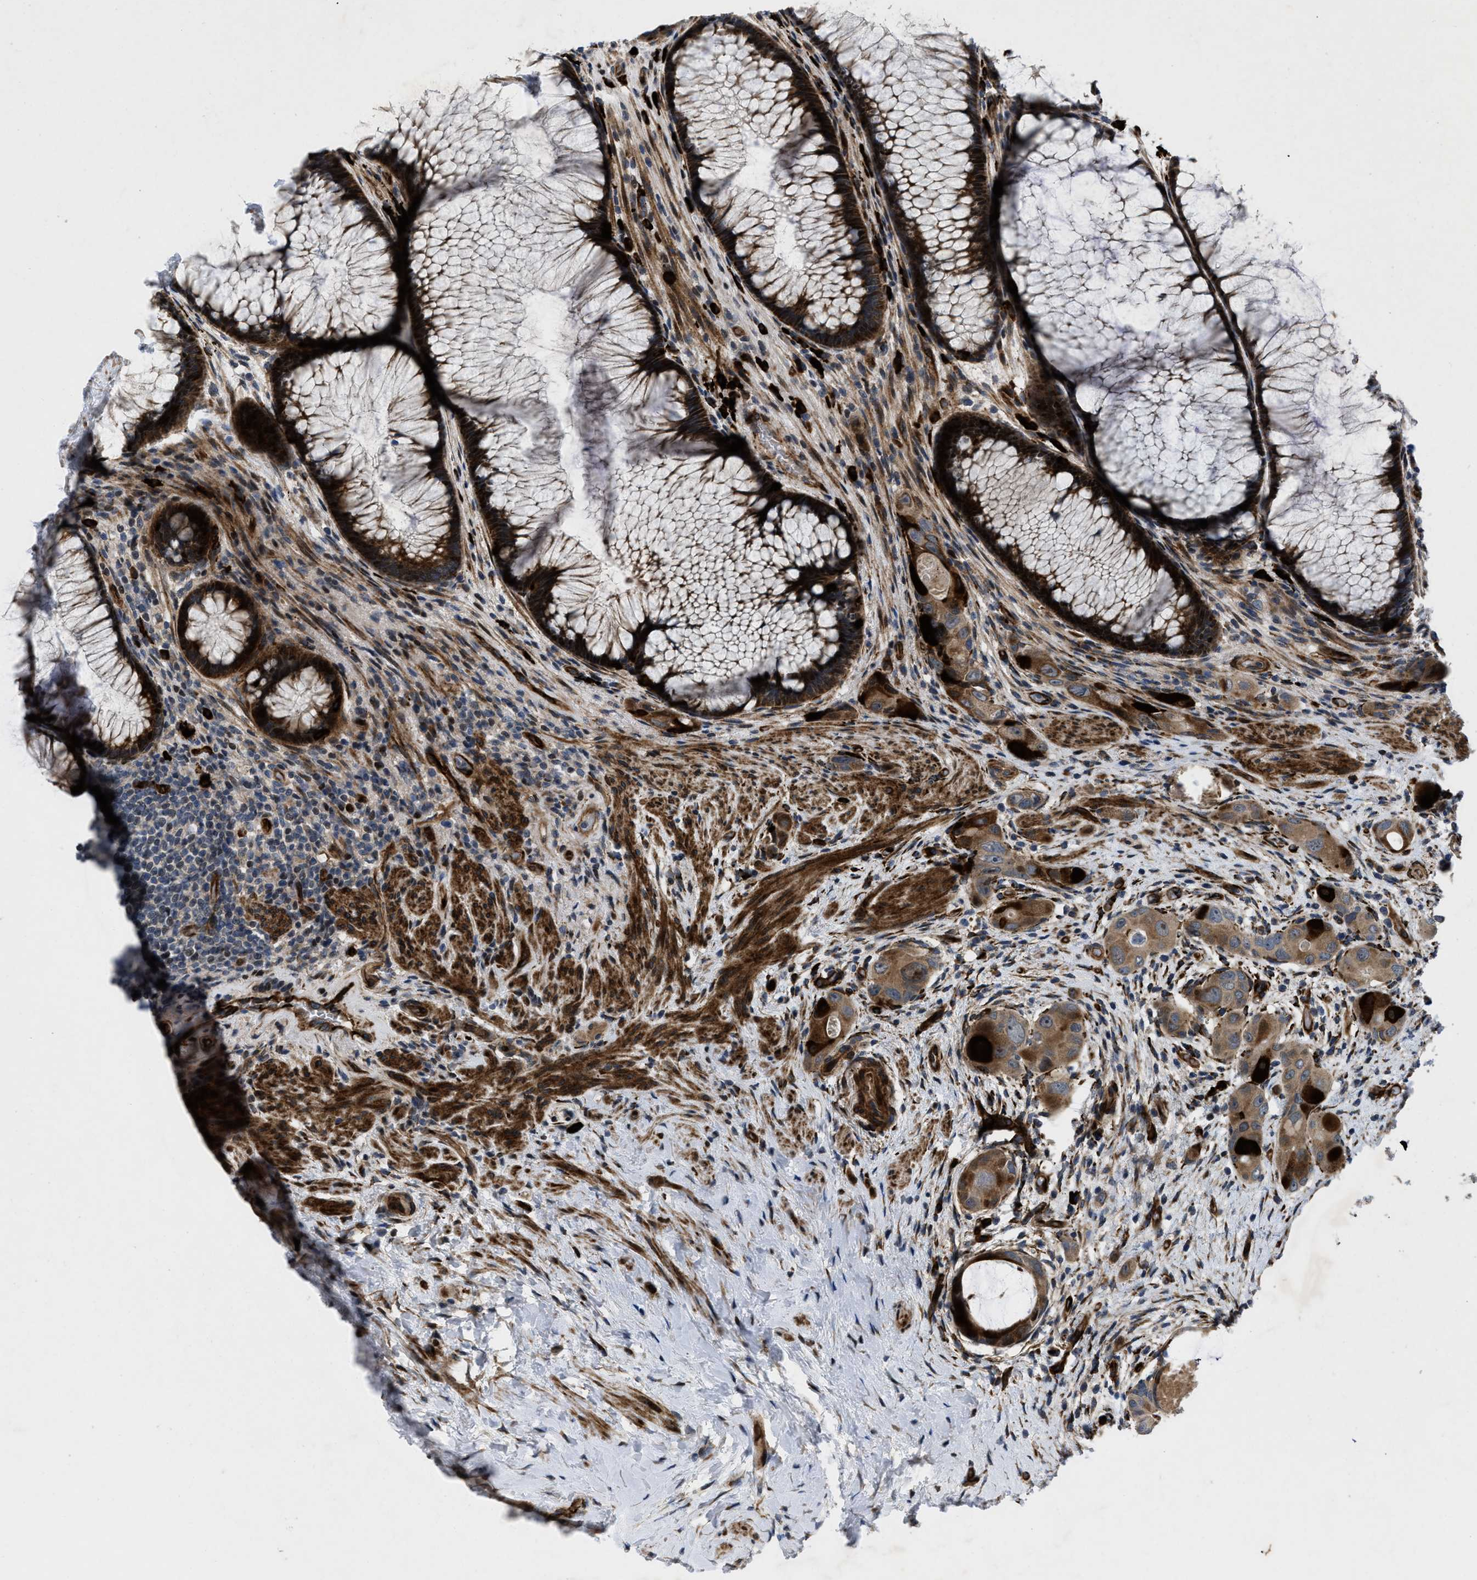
{"staining": {"intensity": "strong", "quantity": ">75%", "location": "cytoplasmic/membranous"}, "tissue": "colorectal cancer", "cell_type": "Tumor cells", "image_type": "cancer", "snomed": [{"axis": "morphology", "description": "Adenocarcinoma, NOS"}, {"axis": "topography", "description": "Rectum"}], "caption": "This is a histology image of immunohistochemistry staining of colorectal cancer, which shows strong positivity in the cytoplasmic/membranous of tumor cells.", "gene": "HSPA12B", "patient": {"sex": "male", "age": 51}}